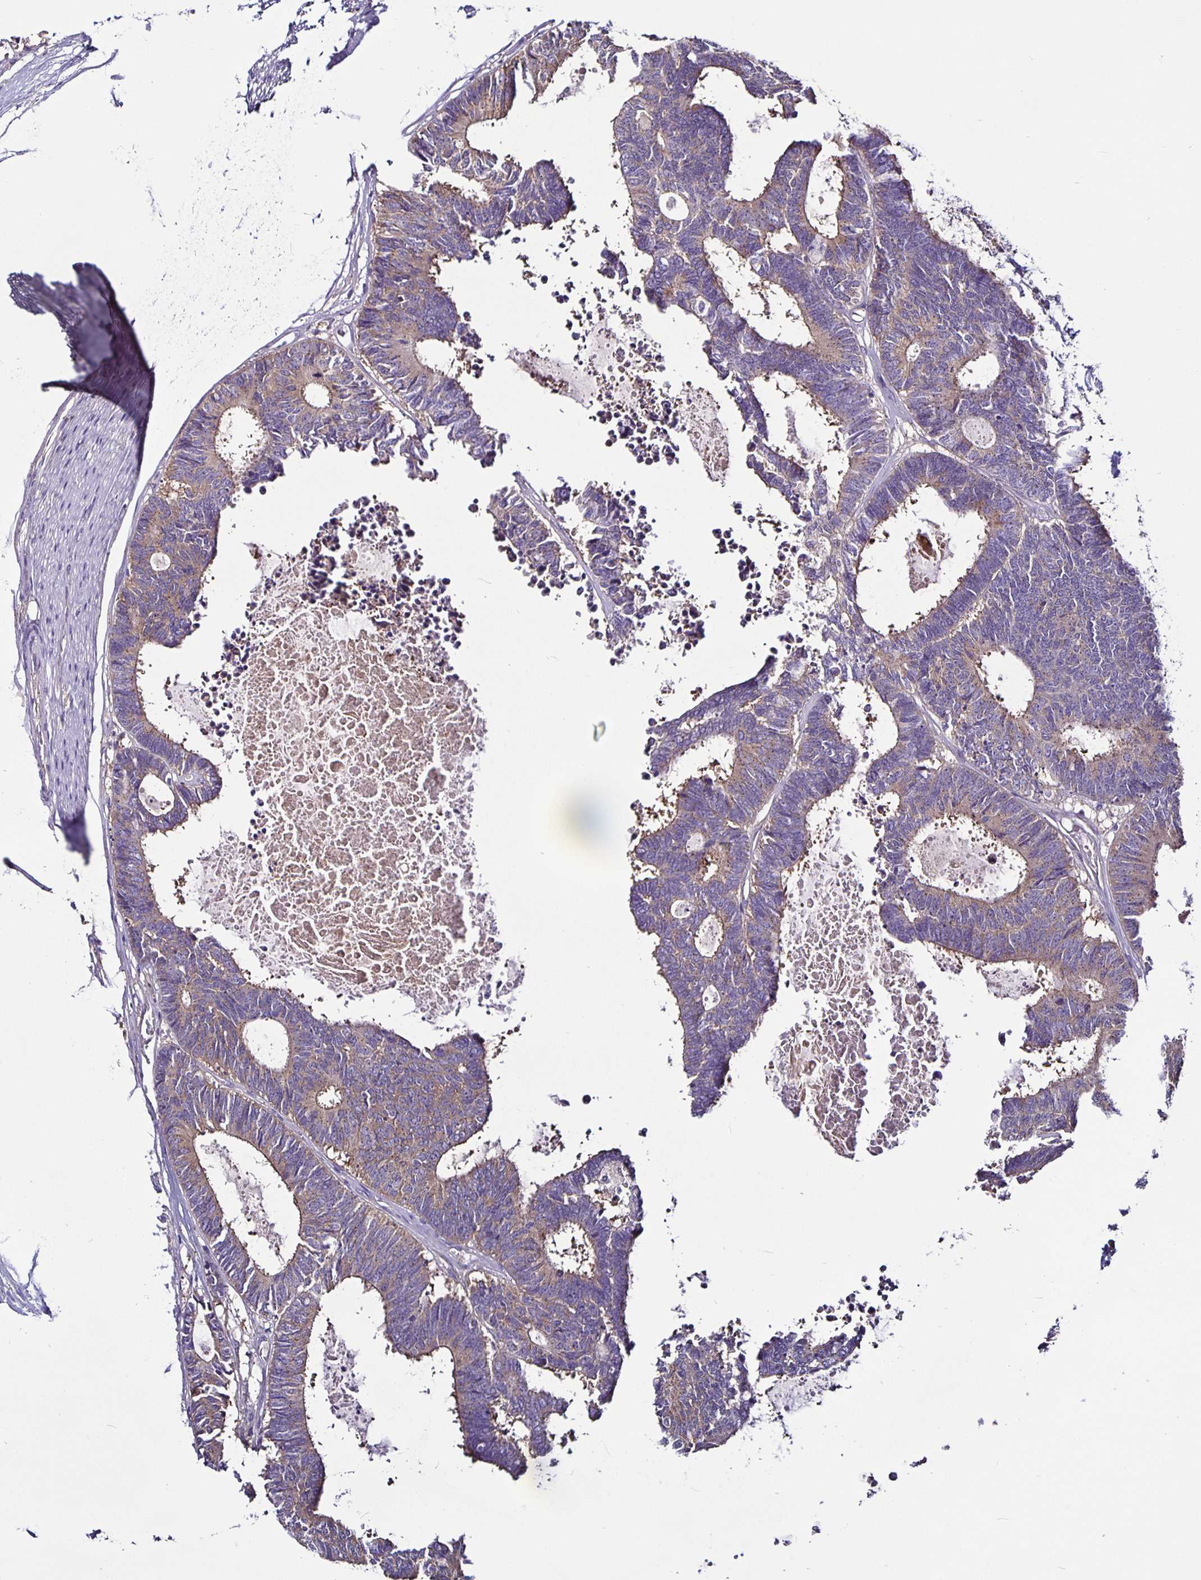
{"staining": {"intensity": "weak", "quantity": "25%-75%", "location": "cytoplasmic/membranous"}, "tissue": "colorectal cancer", "cell_type": "Tumor cells", "image_type": "cancer", "snomed": [{"axis": "morphology", "description": "Adenocarcinoma, NOS"}, {"axis": "topography", "description": "Colon"}, {"axis": "topography", "description": "Rectum"}], "caption": "Adenocarcinoma (colorectal) stained for a protein demonstrates weak cytoplasmic/membranous positivity in tumor cells.", "gene": "SNX5", "patient": {"sex": "male", "age": 57}}